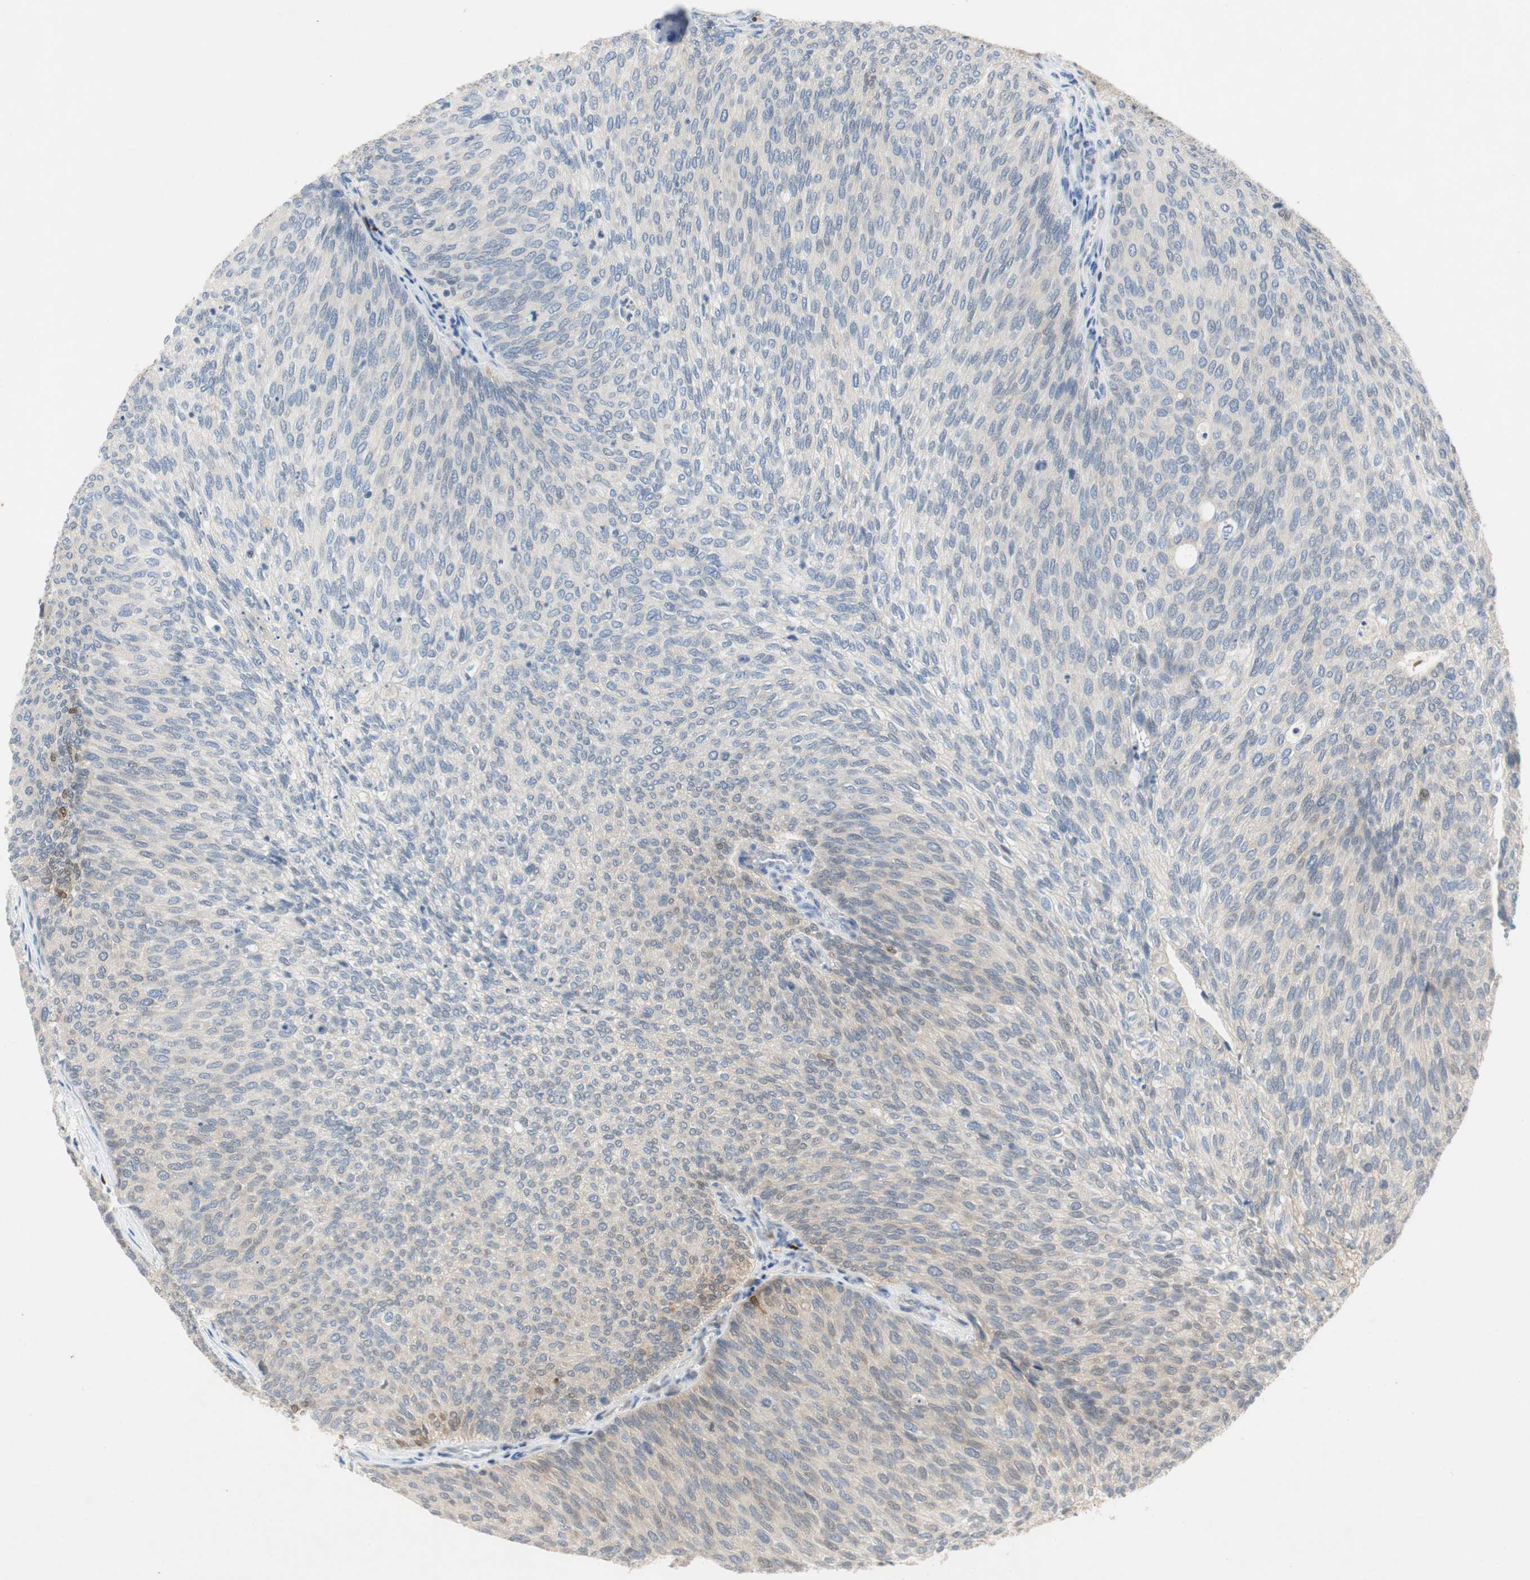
{"staining": {"intensity": "weak", "quantity": "<25%", "location": "cytoplasmic/membranous"}, "tissue": "urothelial cancer", "cell_type": "Tumor cells", "image_type": "cancer", "snomed": [{"axis": "morphology", "description": "Urothelial carcinoma, Low grade"}, {"axis": "topography", "description": "Urinary bladder"}], "caption": "Protein analysis of urothelial carcinoma (low-grade) shows no significant positivity in tumor cells.", "gene": "RELB", "patient": {"sex": "female", "age": 79}}